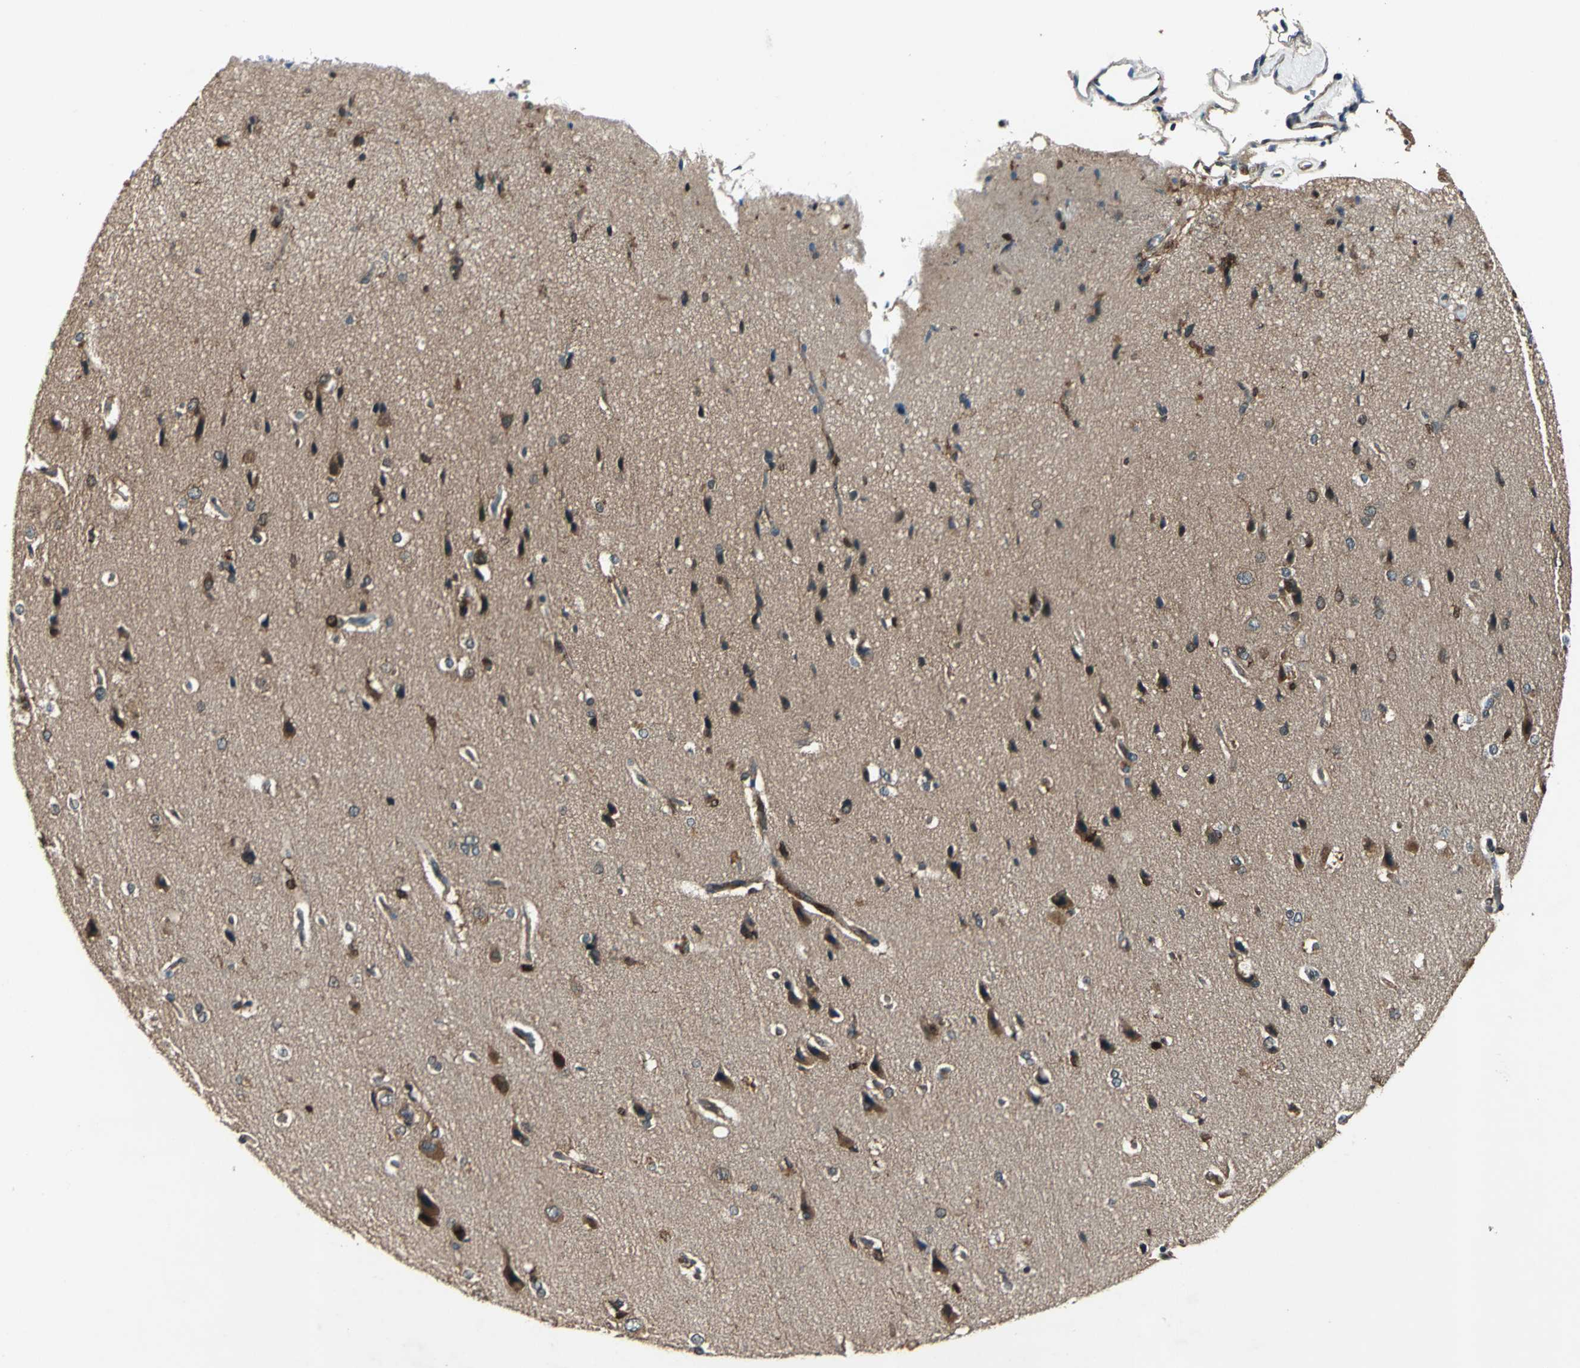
{"staining": {"intensity": "weak", "quantity": ">75%", "location": "cytoplasmic/membranous"}, "tissue": "cerebral cortex", "cell_type": "Endothelial cells", "image_type": "normal", "snomed": [{"axis": "morphology", "description": "Normal tissue, NOS"}, {"axis": "topography", "description": "Cerebral cortex"}], "caption": "Weak cytoplasmic/membranous positivity is appreciated in about >75% of endothelial cells in benign cerebral cortex.", "gene": "RRM2B", "patient": {"sex": "male", "age": 62}}